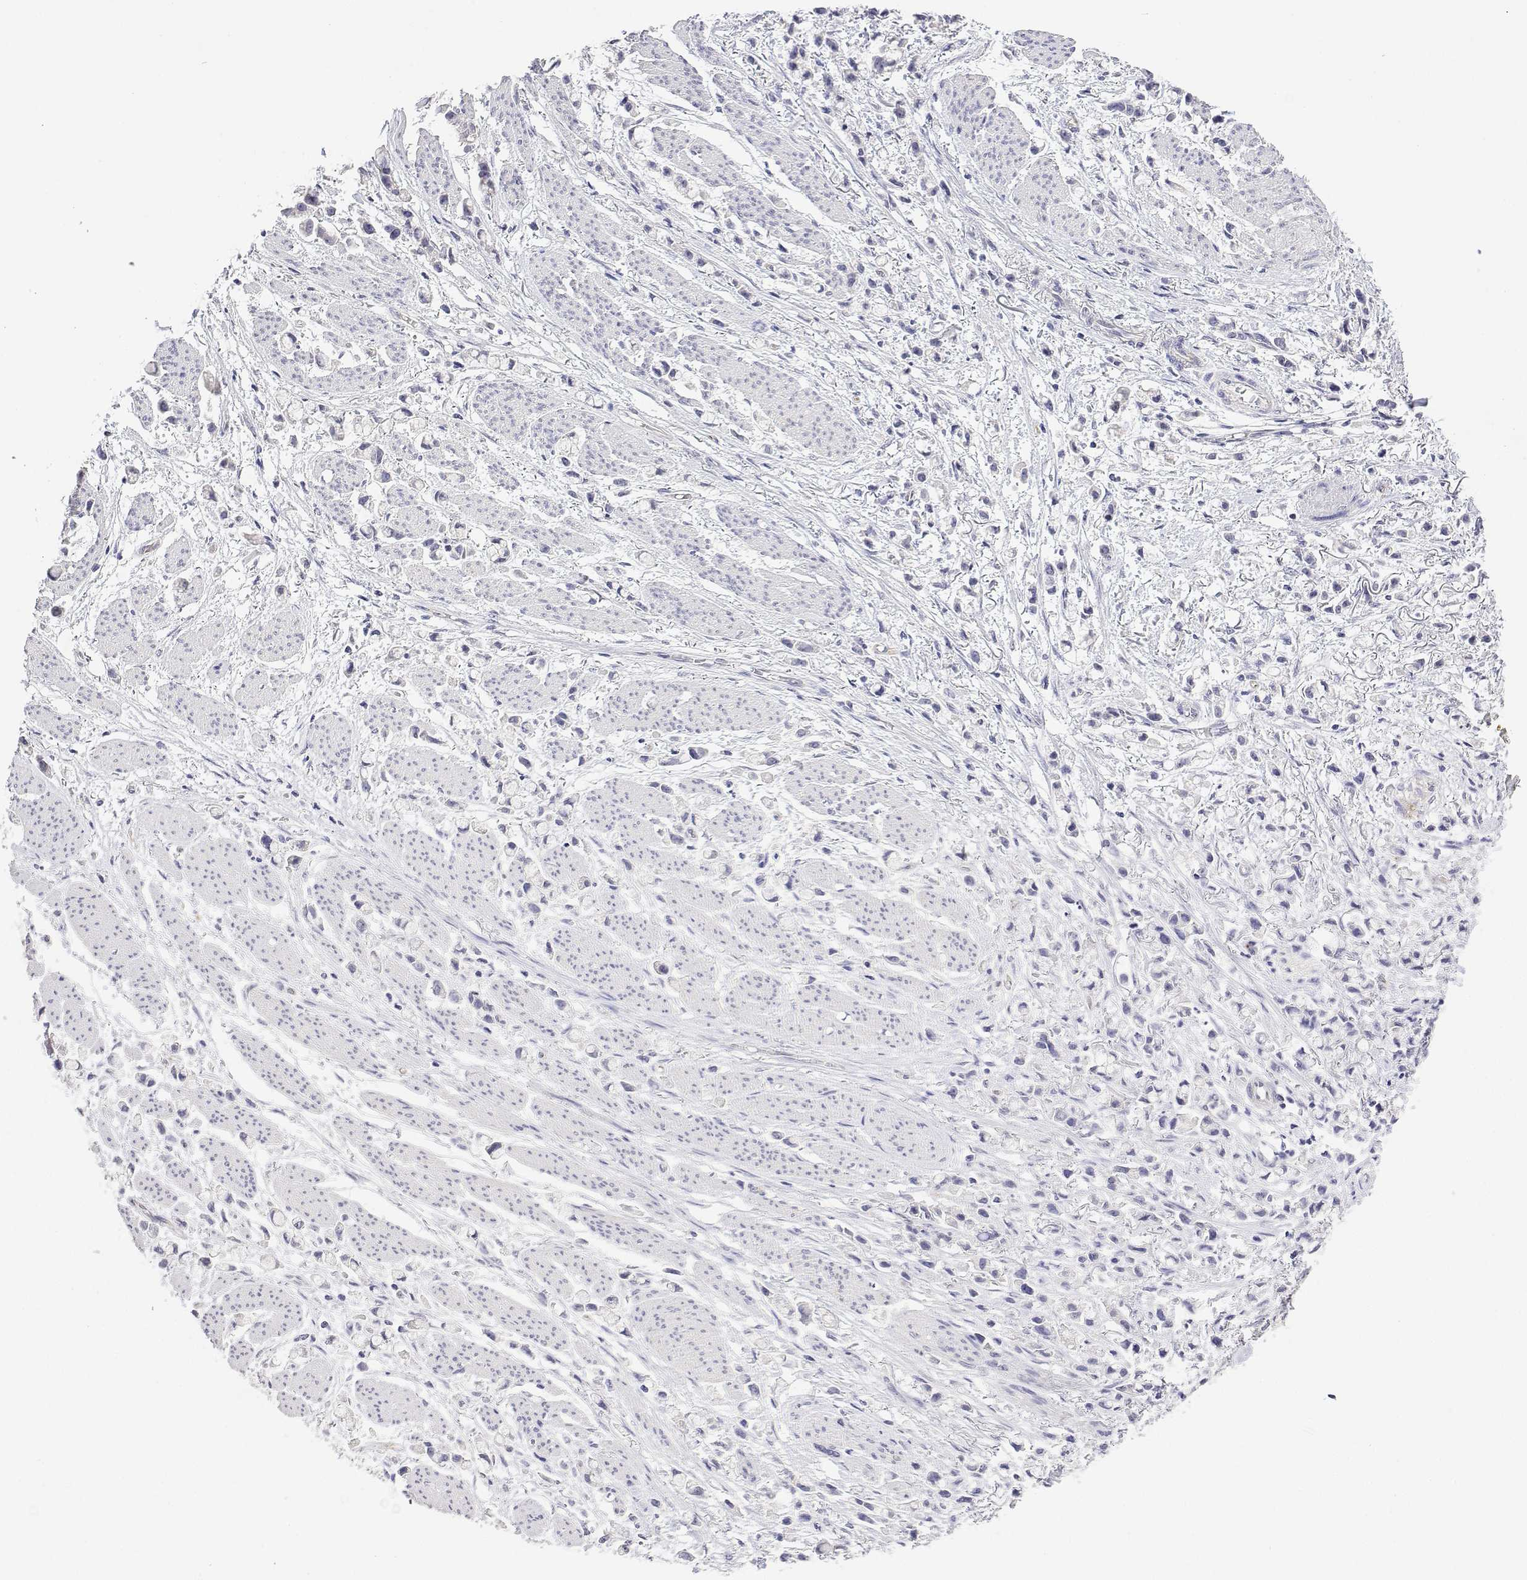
{"staining": {"intensity": "negative", "quantity": "none", "location": "none"}, "tissue": "stomach cancer", "cell_type": "Tumor cells", "image_type": "cancer", "snomed": [{"axis": "morphology", "description": "Adenocarcinoma, NOS"}, {"axis": "topography", "description": "Stomach"}], "caption": "Immunohistochemistry photomicrograph of neoplastic tissue: human stomach cancer stained with DAB (3,3'-diaminobenzidine) reveals no significant protein expression in tumor cells.", "gene": "PLCB1", "patient": {"sex": "female", "age": 81}}